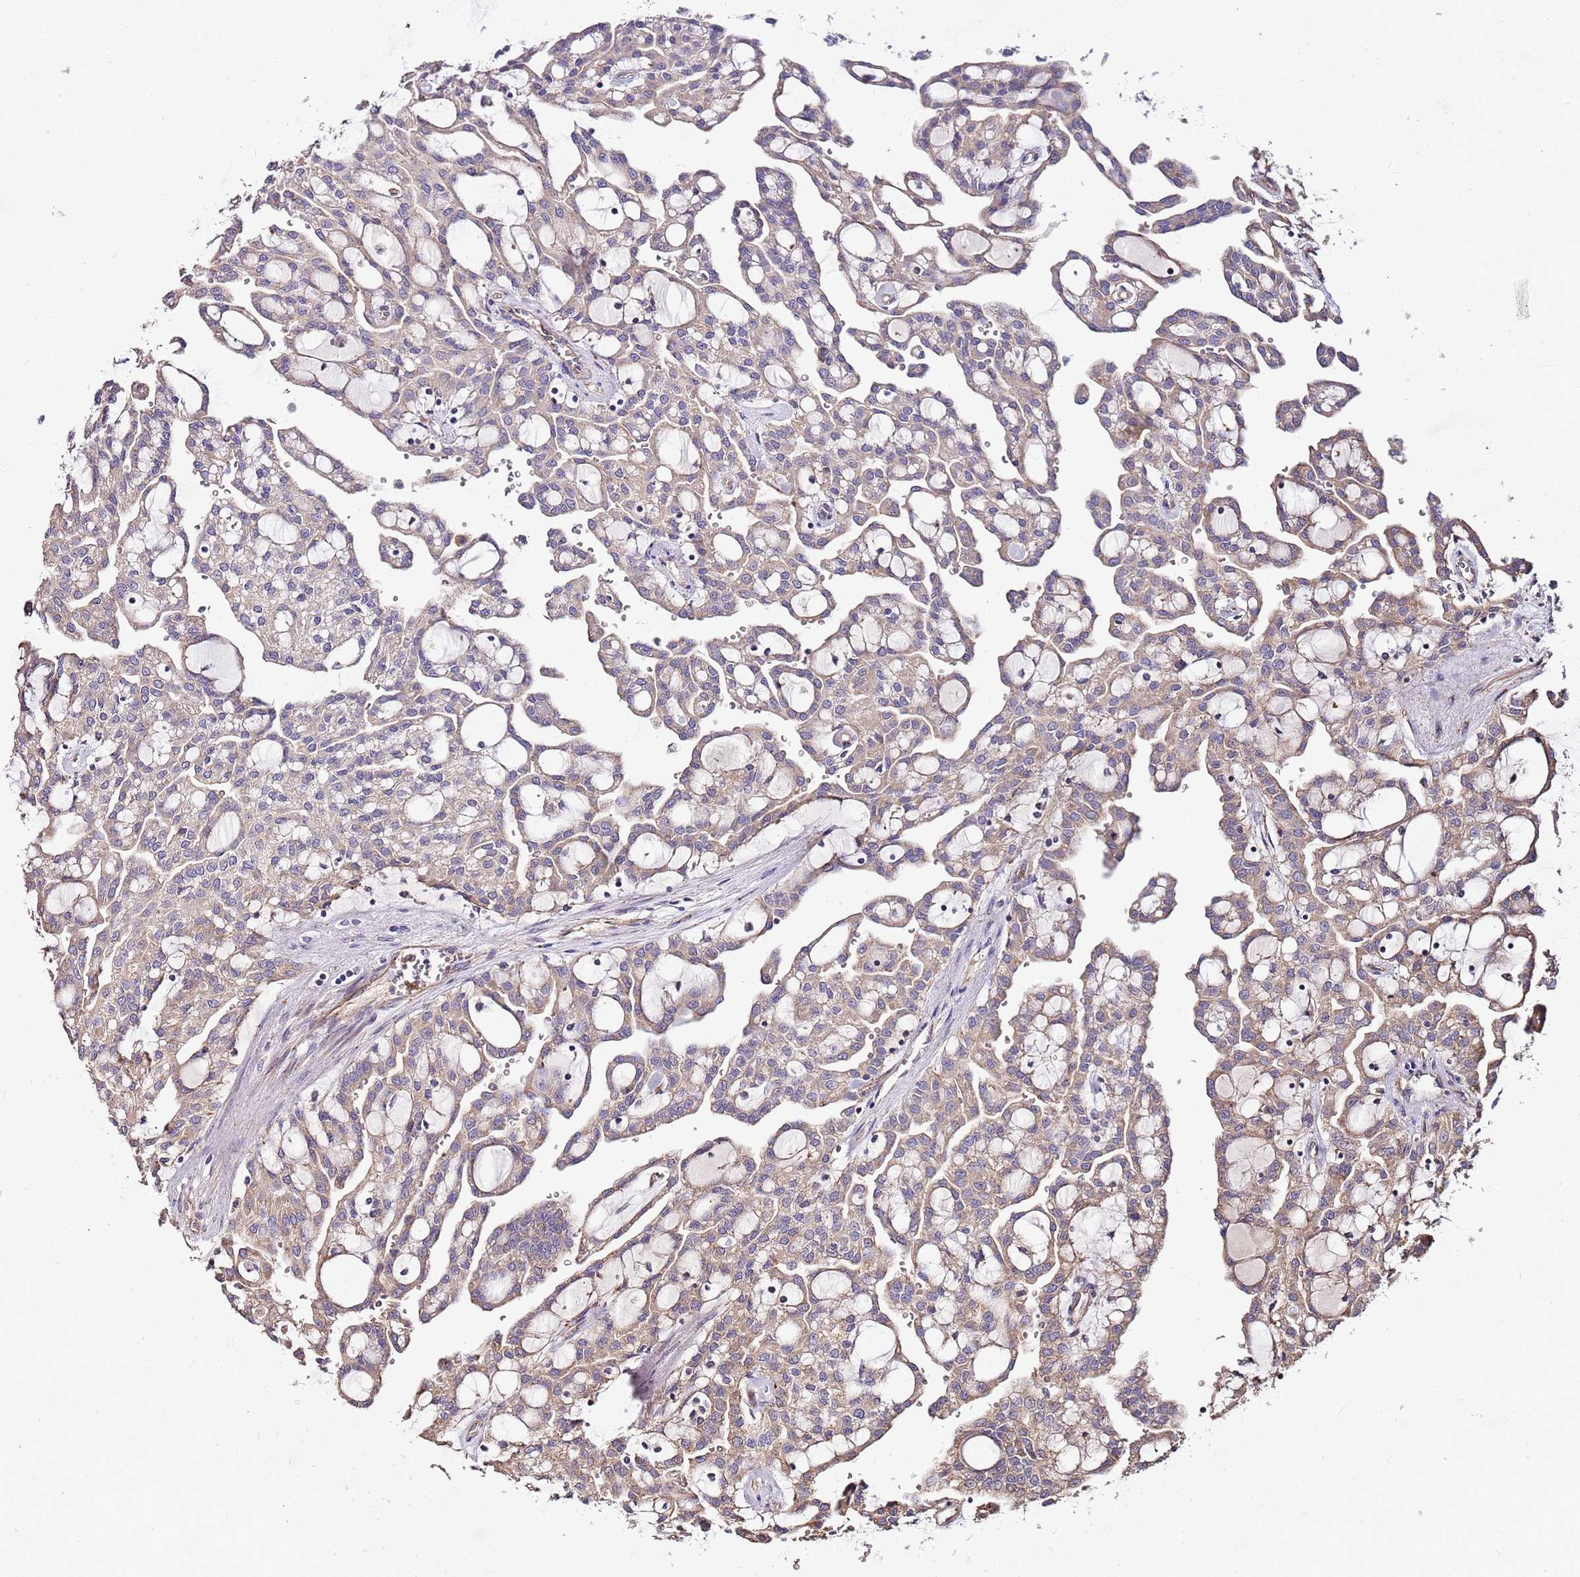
{"staining": {"intensity": "weak", "quantity": "25%-75%", "location": "cytoplasmic/membranous"}, "tissue": "renal cancer", "cell_type": "Tumor cells", "image_type": "cancer", "snomed": [{"axis": "morphology", "description": "Adenocarcinoma, NOS"}, {"axis": "topography", "description": "Kidney"}], "caption": "Protein expression analysis of human renal cancer reveals weak cytoplasmic/membranous expression in about 25%-75% of tumor cells. The staining was performed using DAB, with brown indicating positive protein expression. Nuclei are stained blue with hematoxylin.", "gene": "DOCK6", "patient": {"sex": "male", "age": 63}}